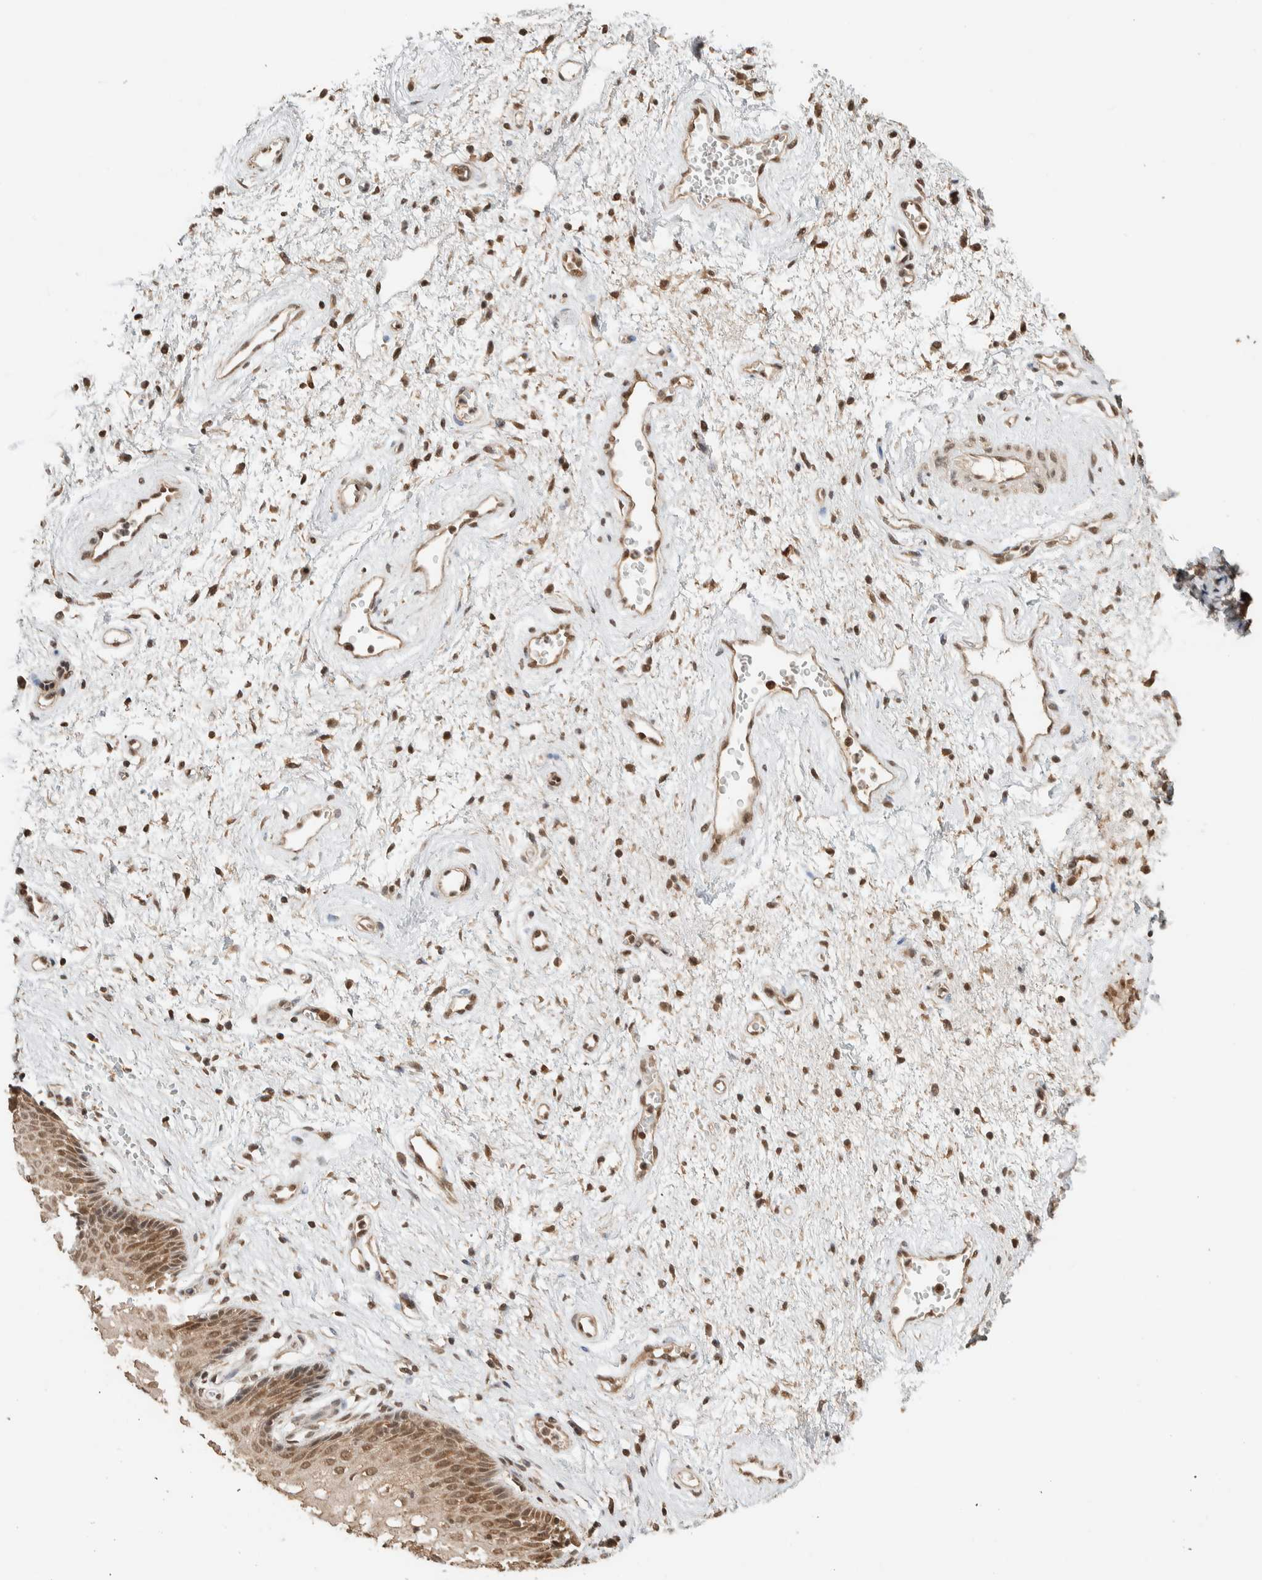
{"staining": {"intensity": "moderate", "quantity": ">75%", "location": "cytoplasmic/membranous,nuclear"}, "tissue": "vagina", "cell_type": "Squamous epithelial cells", "image_type": "normal", "snomed": [{"axis": "morphology", "description": "Normal tissue, NOS"}, {"axis": "topography", "description": "Vagina"}], "caption": "Immunohistochemical staining of normal human vagina shows medium levels of moderate cytoplasmic/membranous,nuclear expression in approximately >75% of squamous epithelial cells. (DAB (3,3'-diaminobenzidine) IHC with brightfield microscopy, high magnification).", "gene": "ZBTB2", "patient": {"sex": "female", "age": 34}}